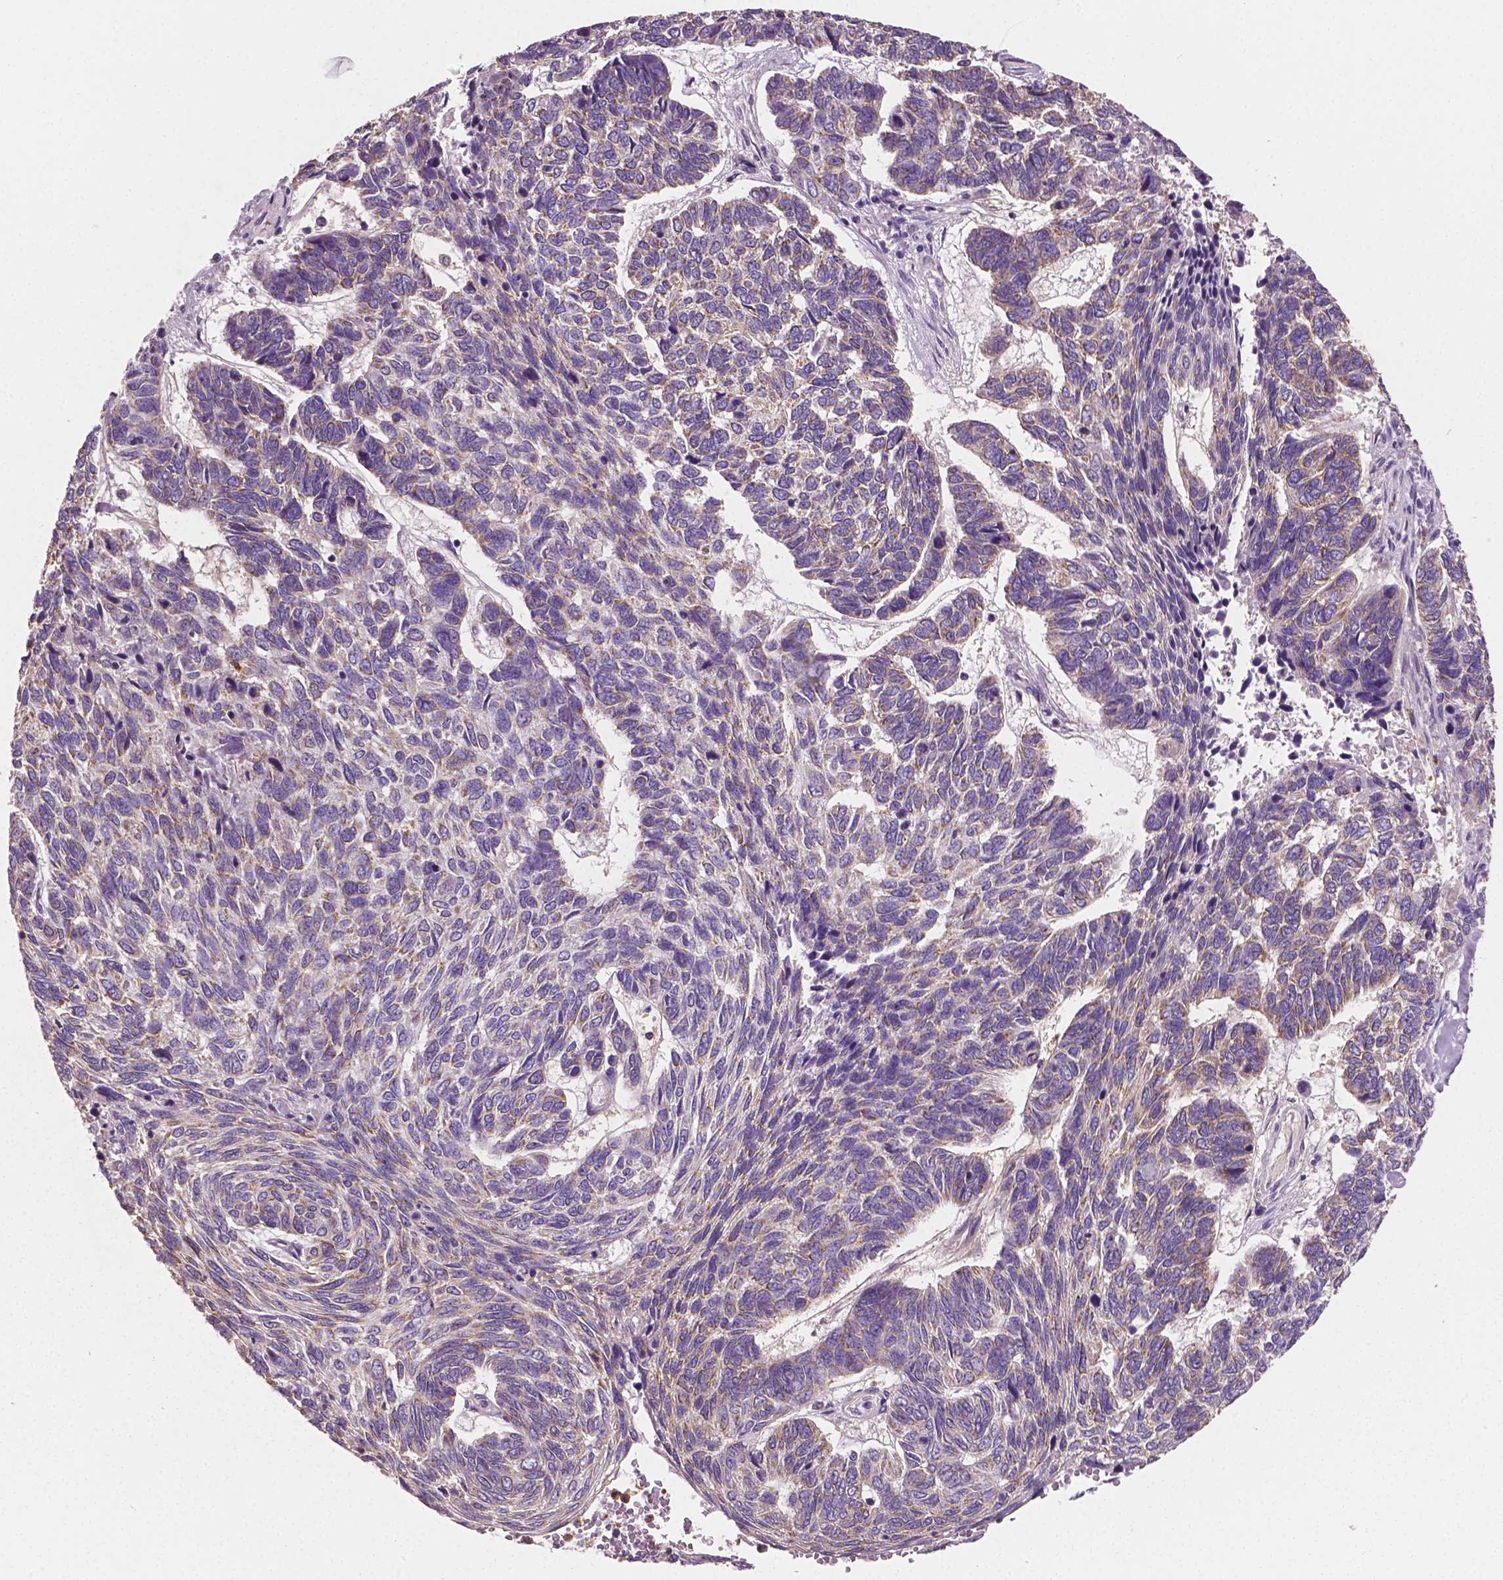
{"staining": {"intensity": "weak", "quantity": "<25%", "location": "cytoplasmic/membranous"}, "tissue": "skin cancer", "cell_type": "Tumor cells", "image_type": "cancer", "snomed": [{"axis": "morphology", "description": "Basal cell carcinoma"}, {"axis": "topography", "description": "Skin"}], "caption": "Human skin cancer (basal cell carcinoma) stained for a protein using IHC exhibits no positivity in tumor cells.", "gene": "PTX3", "patient": {"sex": "female", "age": 65}}